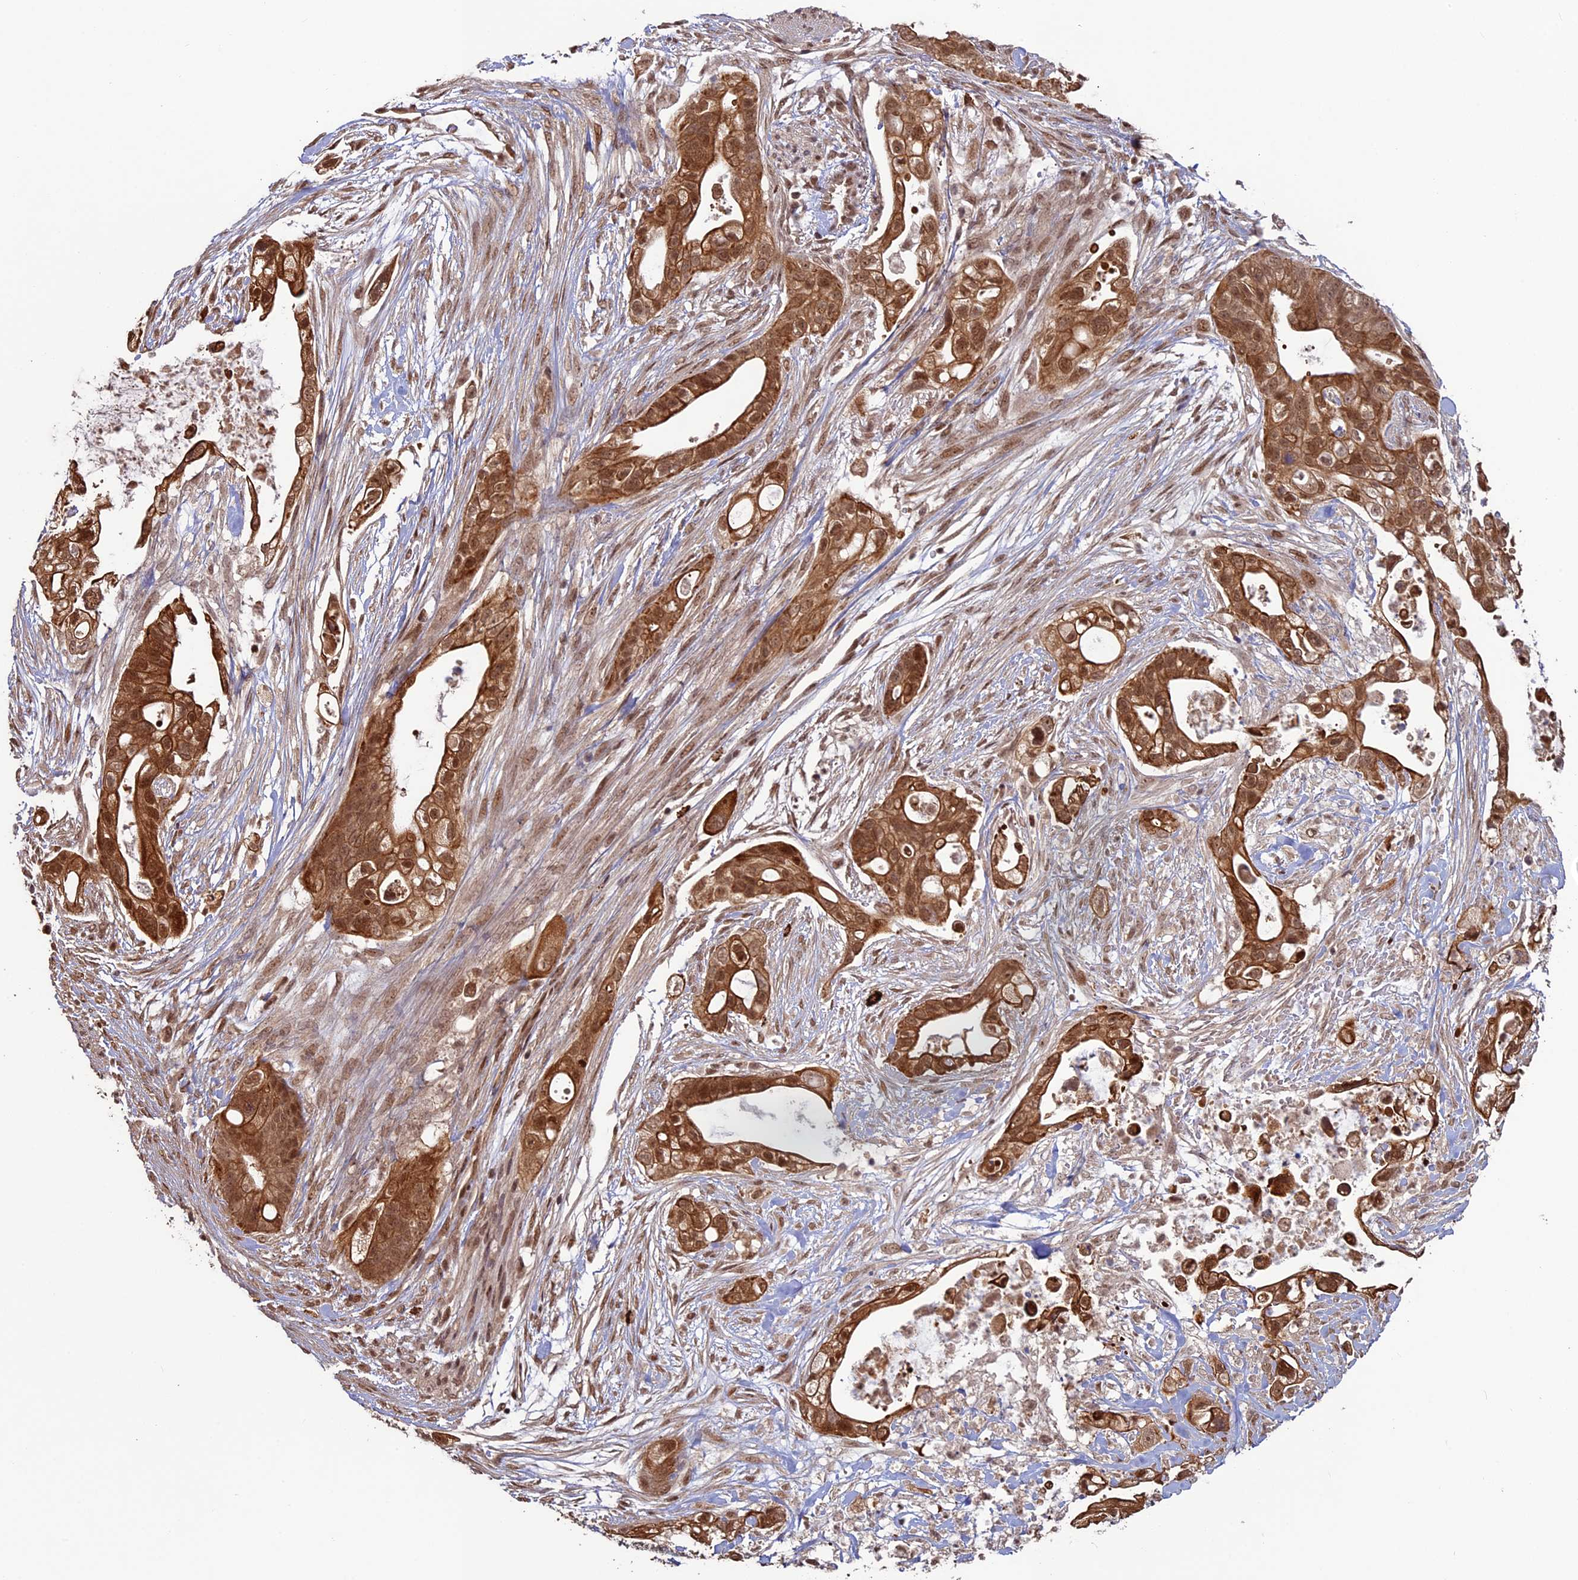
{"staining": {"intensity": "strong", "quantity": ">75%", "location": "cytoplasmic/membranous,nuclear"}, "tissue": "pancreatic cancer", "cell_type": "Tumor cells", "image_type": "cancer", "snomed": [{"axis": "morphology", "description": "Adenocarcinoma, NOS"}, {"axis": "topography", "description": "Pancreas"}], "caption": "Tumor cells show high levels of strong cytoplasmic/membranous and nuclear expression in approximately >75% of cells in pancreatic cancer. (DAB (3,3'-diaminobenzidine) IHC with brightfield microscopy, high magnification).", "gene": "NAE1", "patient": {"sex": "male", "age": 53}}